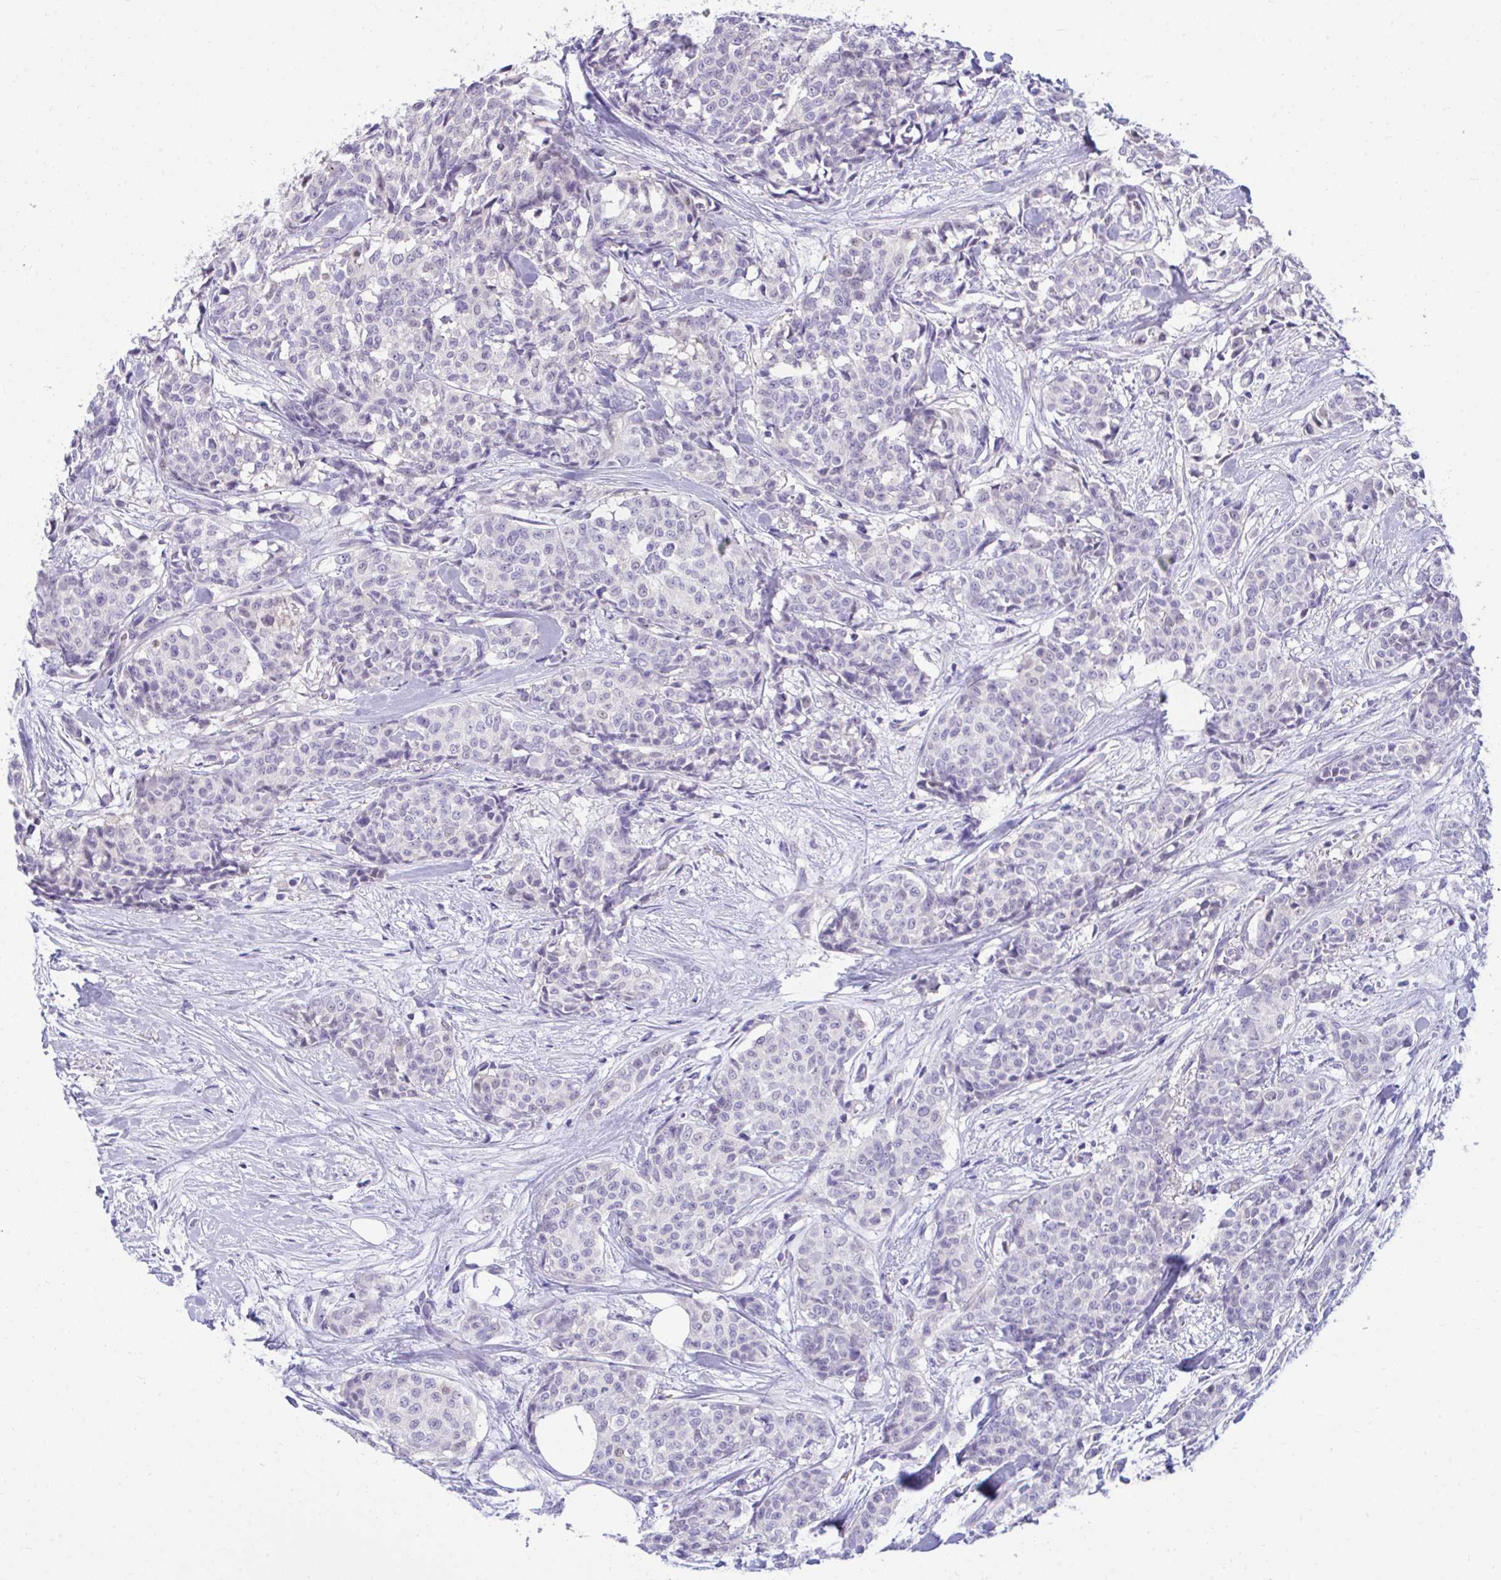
{"staining": {"intensity": "negative", "quantity": "none", "location": "none"}, "tissue": "breast cancer", "cell_type": "Tumor cells", "image_type": "cancer", "snomed": [{"axis": "morphology", "description": "Duct carcinoma"}, {"axis": "topography", "description": "Breast"}], "caption": "Tumor cells show no significant positivity in breast infiltrating ductal carcinoma.", "gene": "TMCO5A", "patient": {"sex": "female", "age": 91}}